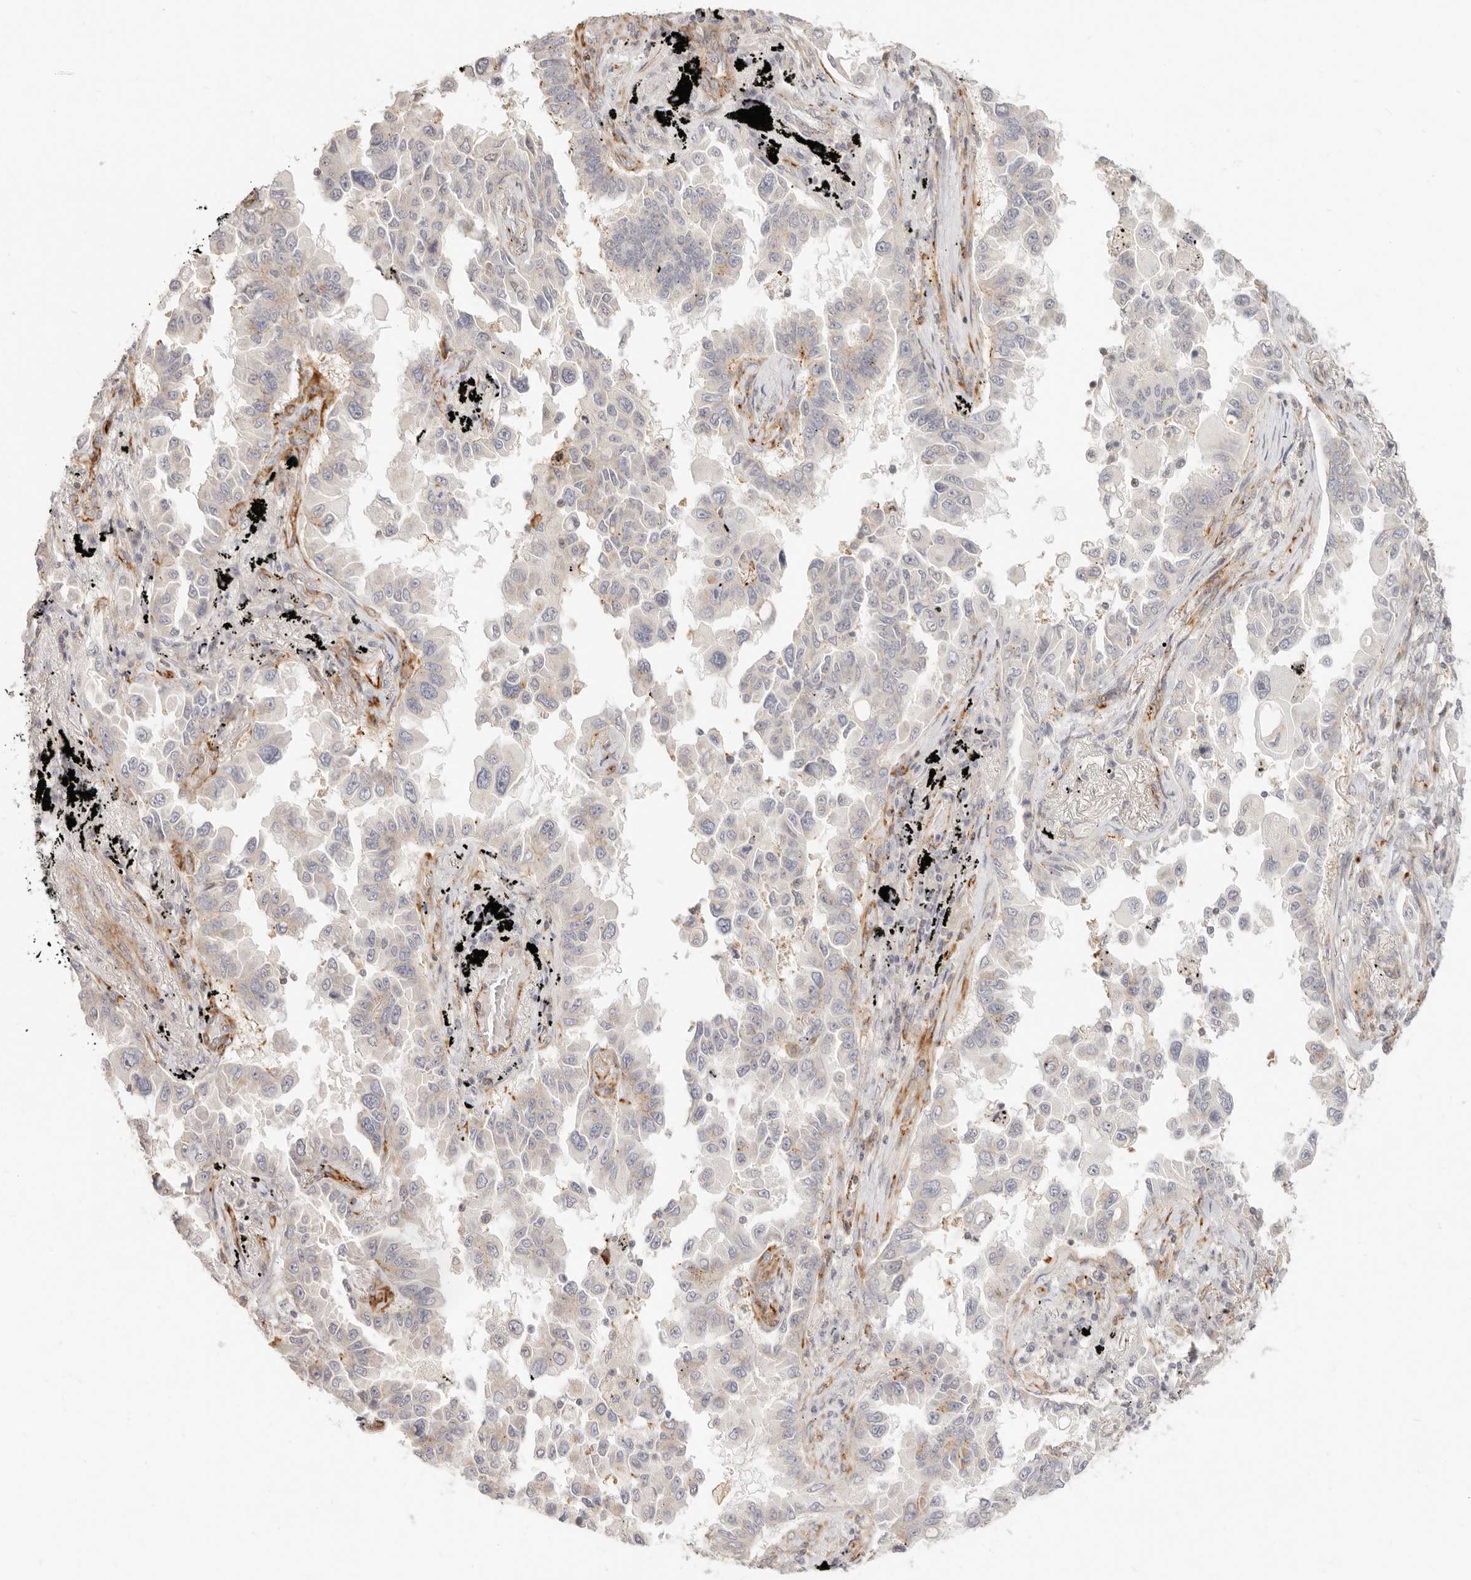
{"staining": {"intensity": "negative", "quantity": "none", "location": "none"}, "tissue": "lung cancer", "cell_type": "Tumor cells", "image_type": "cancer", "snomed": [{"axis": "morphology", "description": "Adenocarcinoma, NOS"}, {"axis": "topography", "description": "Lung"}], "caption": "The photomicrograph demonstrates no significant positivity in tumor cells of lung cancer (adenocarcinoma).", "gene": "SASS6", "patient": {"sex": "female", "age": 67}}